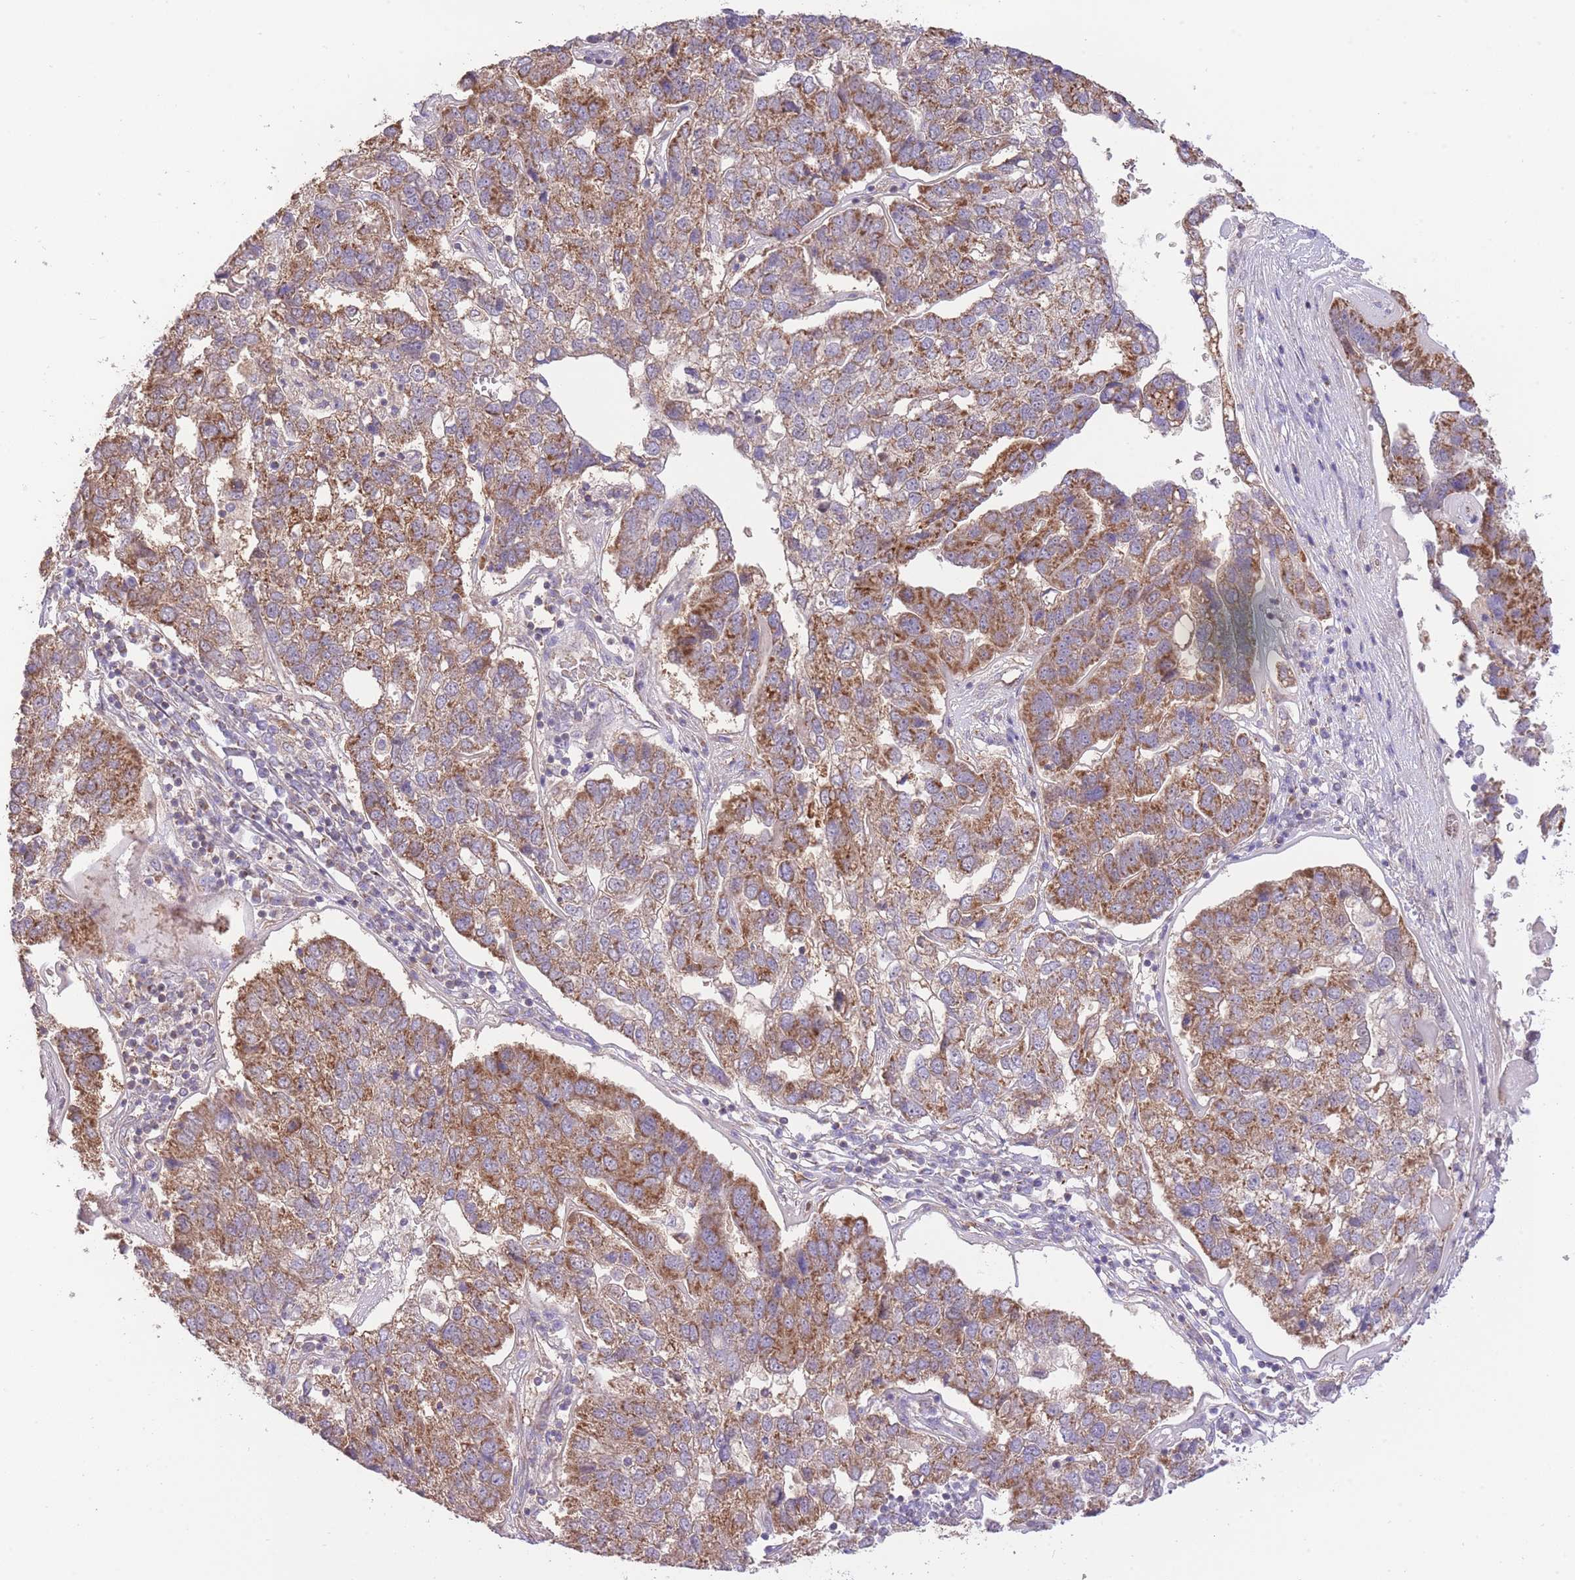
{"staining": {"intensity": "moderate", "quantity": ">75%", "location": "cytoplasmic/membranous"}, "tissue": "pancreatic cancer", "cell_type": "Tumor cells", "image_type": "cancer", "snomed": [{"axis": "morphology", "description": "Adenocarcinoma, NOS"}, {"axis": "topography", "description": "Pancreas"}], "caption": "A brown stain shows moderate cytoplasmic/membranous positivity of a protein in human pancreatic cancer (adenocarcinoma) tumor cells.", "gene": "PREP", "patient": {"sex": "female", "age": 61}}